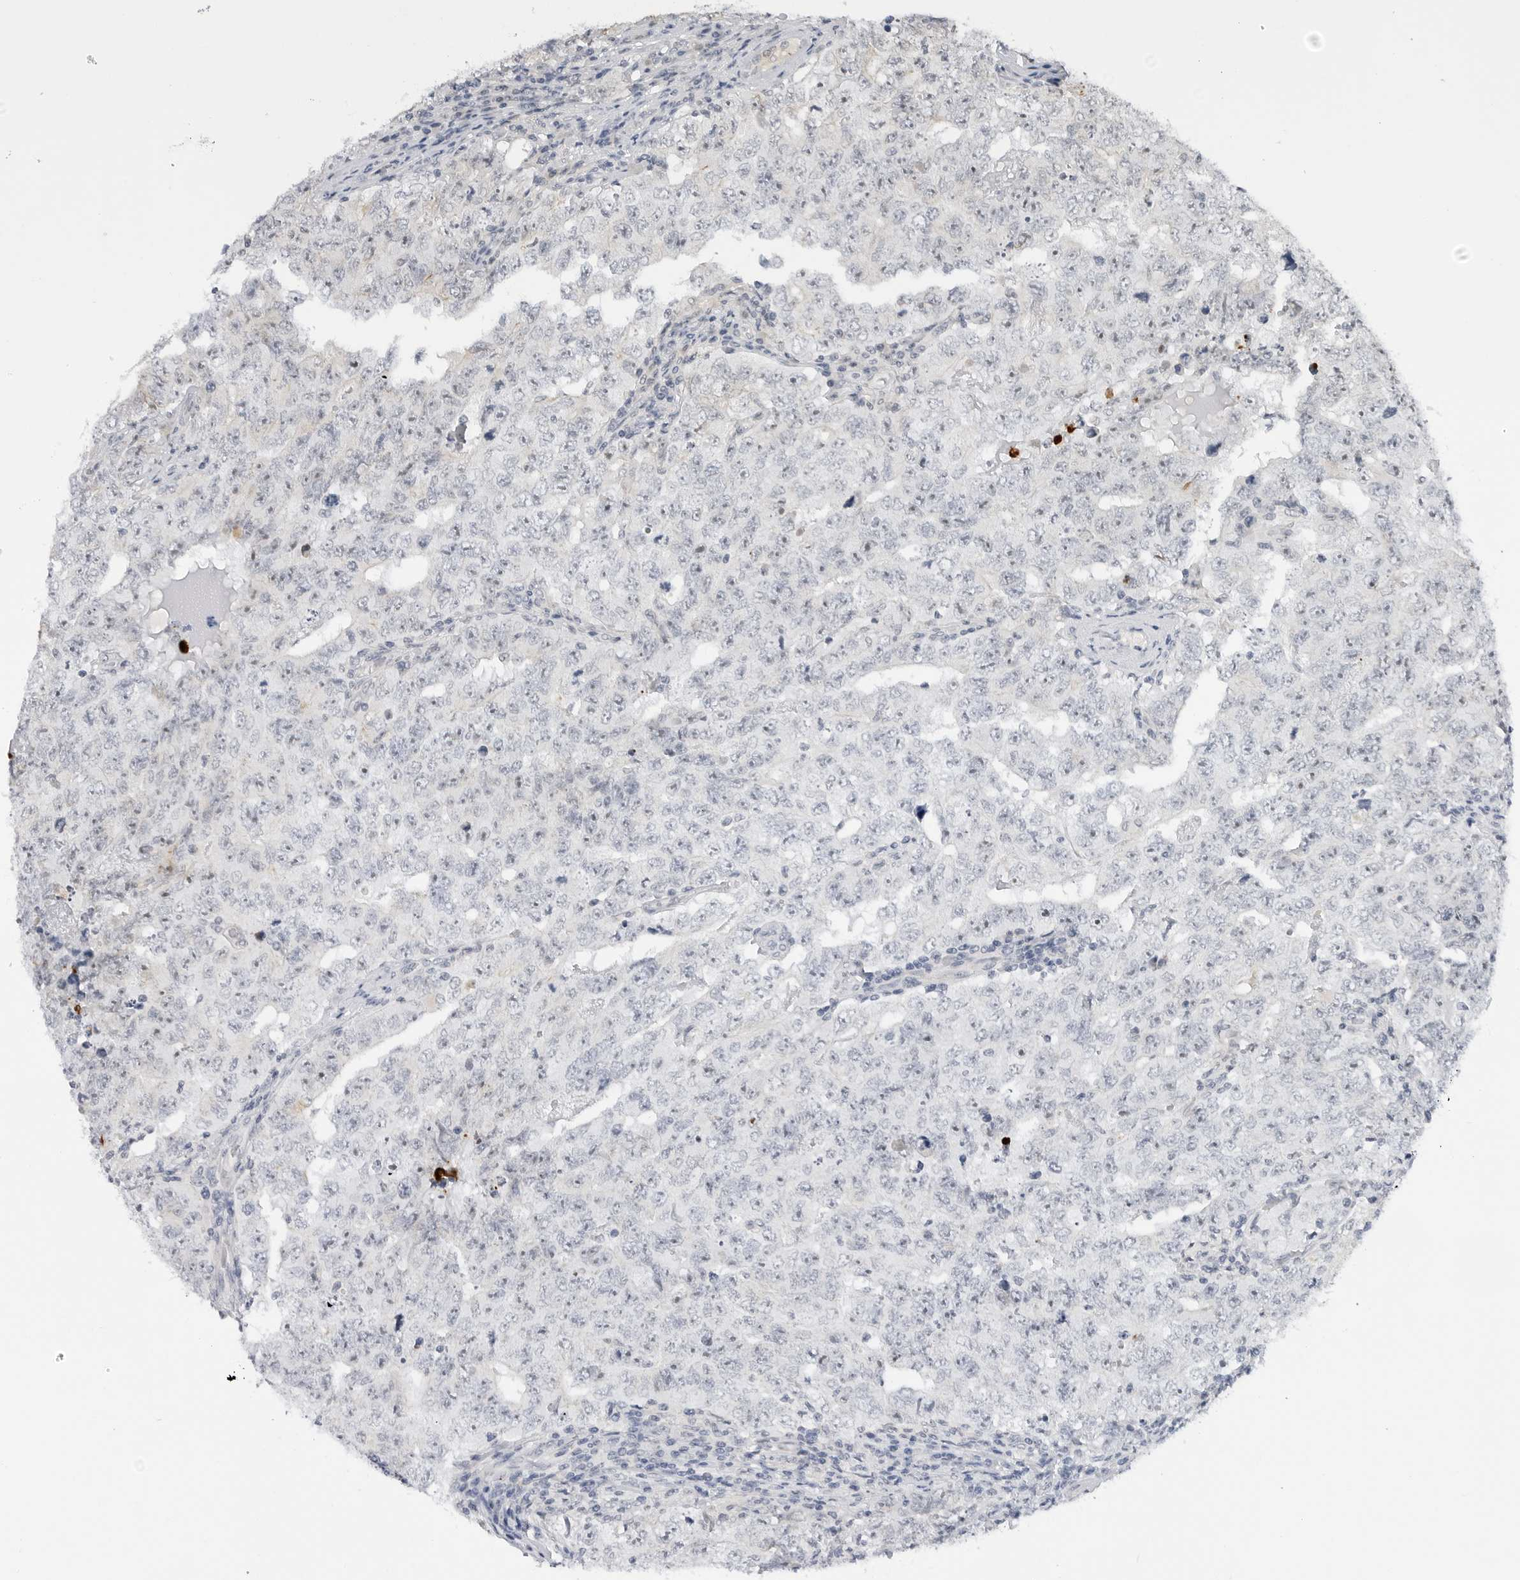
{"staining": {"intensity": "negative", "quantity": "none", "location": "none"}, "tissue": "testis cancer", "cell_type": "Tumor cells", "image_type": "cancer", "snomed": [{"axis": "morphology", "description": "Carcinoma, Embryonal, NOS"}, {"axis": "topography", "description": "Testis"}], "caption": "Image shows no significant protein expression in tumor cells of testis cancer.", "gene": "MAP2K5", "patient": {"sex": "male", "age": 26}}